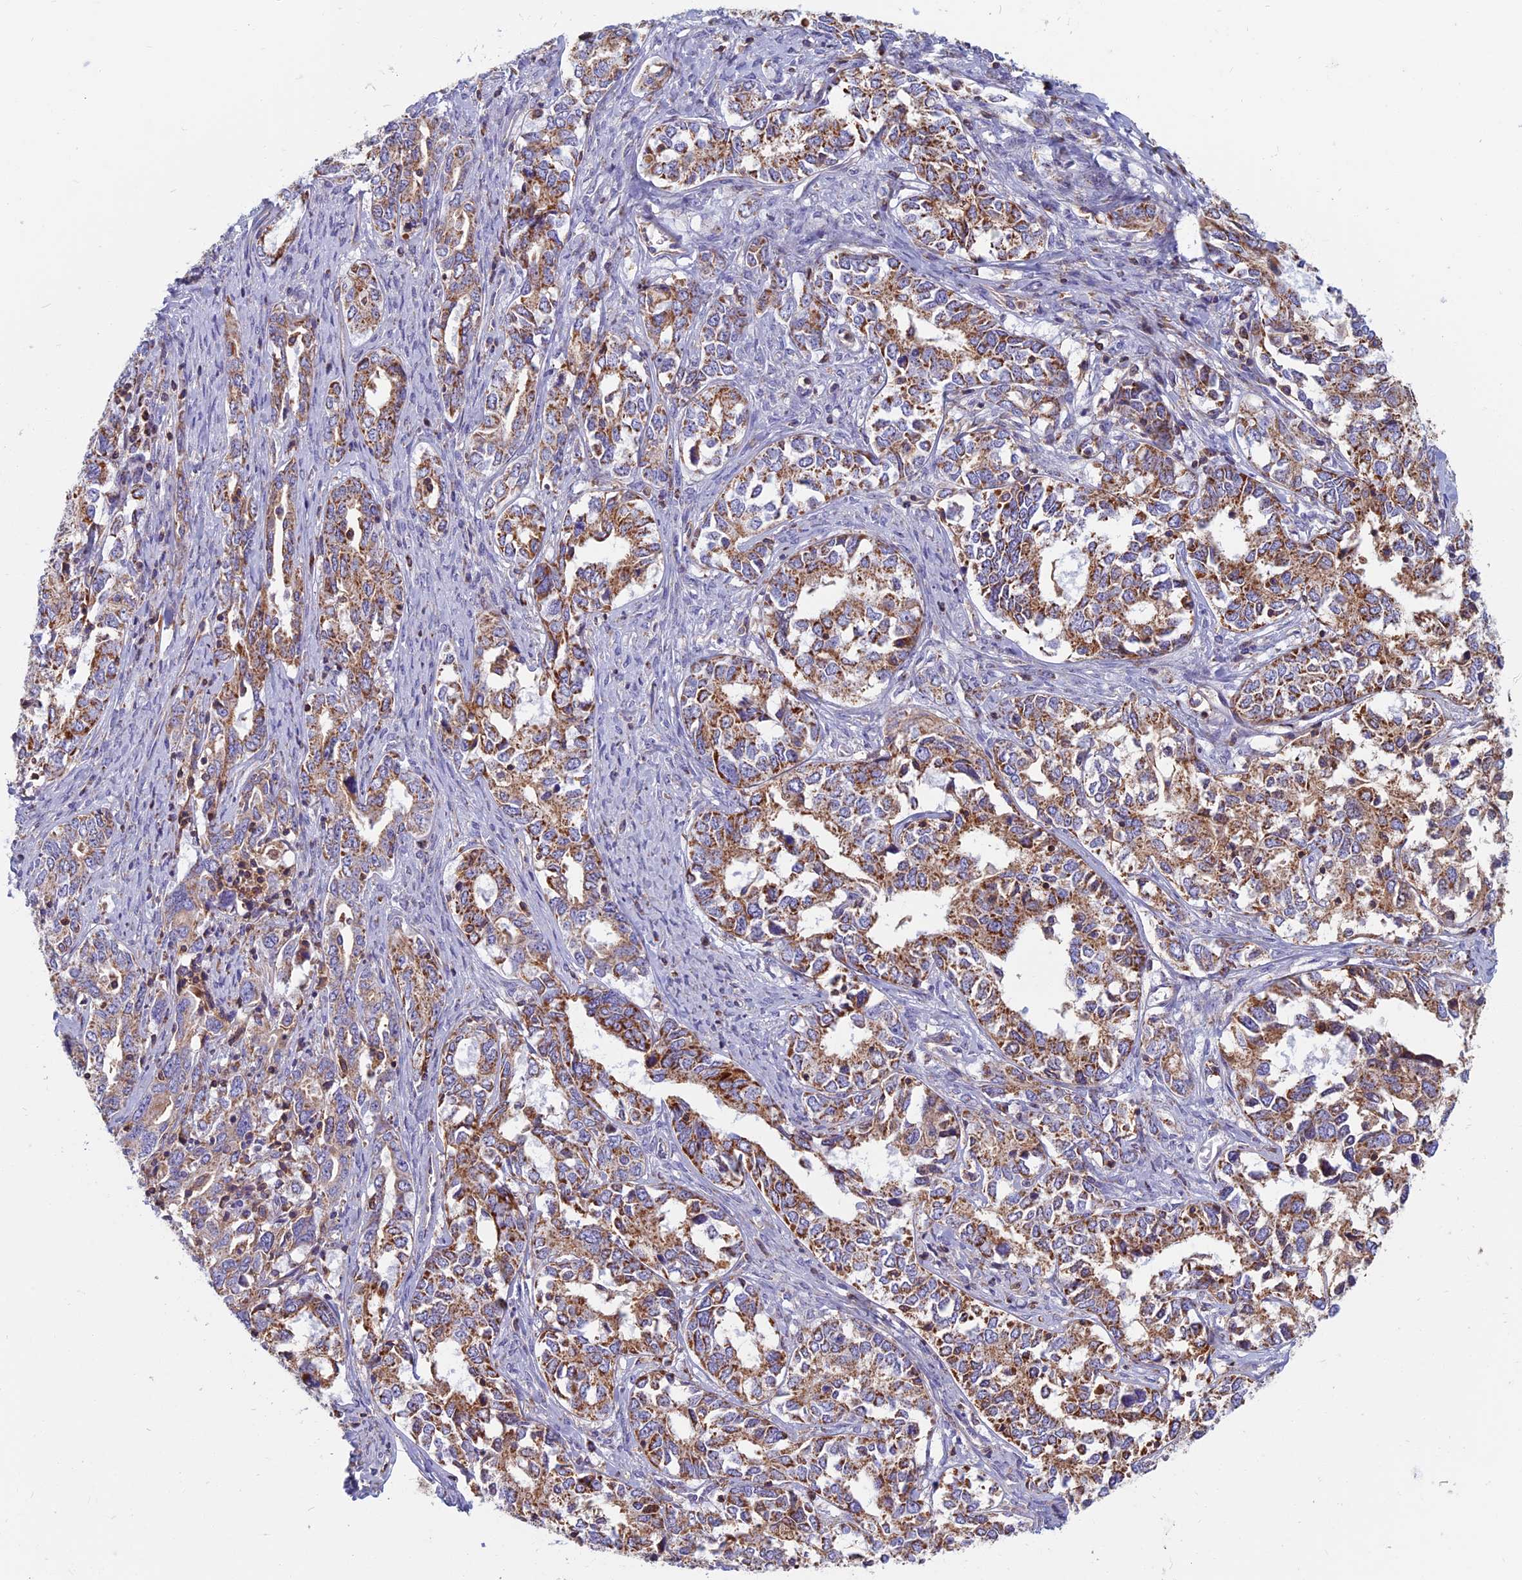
{"staining": {"intensity": "moderate", "quantity": ">75%", "location": "cytoplasmic/membranous"}, "tissue": "ovarian cancer", "cell_type": "Tumor cells", "image_type": "cancer", "snomed": [{"axis": "morphology", "description": "Carcinoma, endometroid"}, {"axis": "topography", "description": "Ovary"}], "caption": "Endometroid carcinoma (ovarian) stained with DAB IHC exhibits medium levels of moderate cytoplasmic/membranous expression in approximately >75% of tumor cells.", "gene": "HSD17B8", "patient": {"sex": "female", "age": 62}}